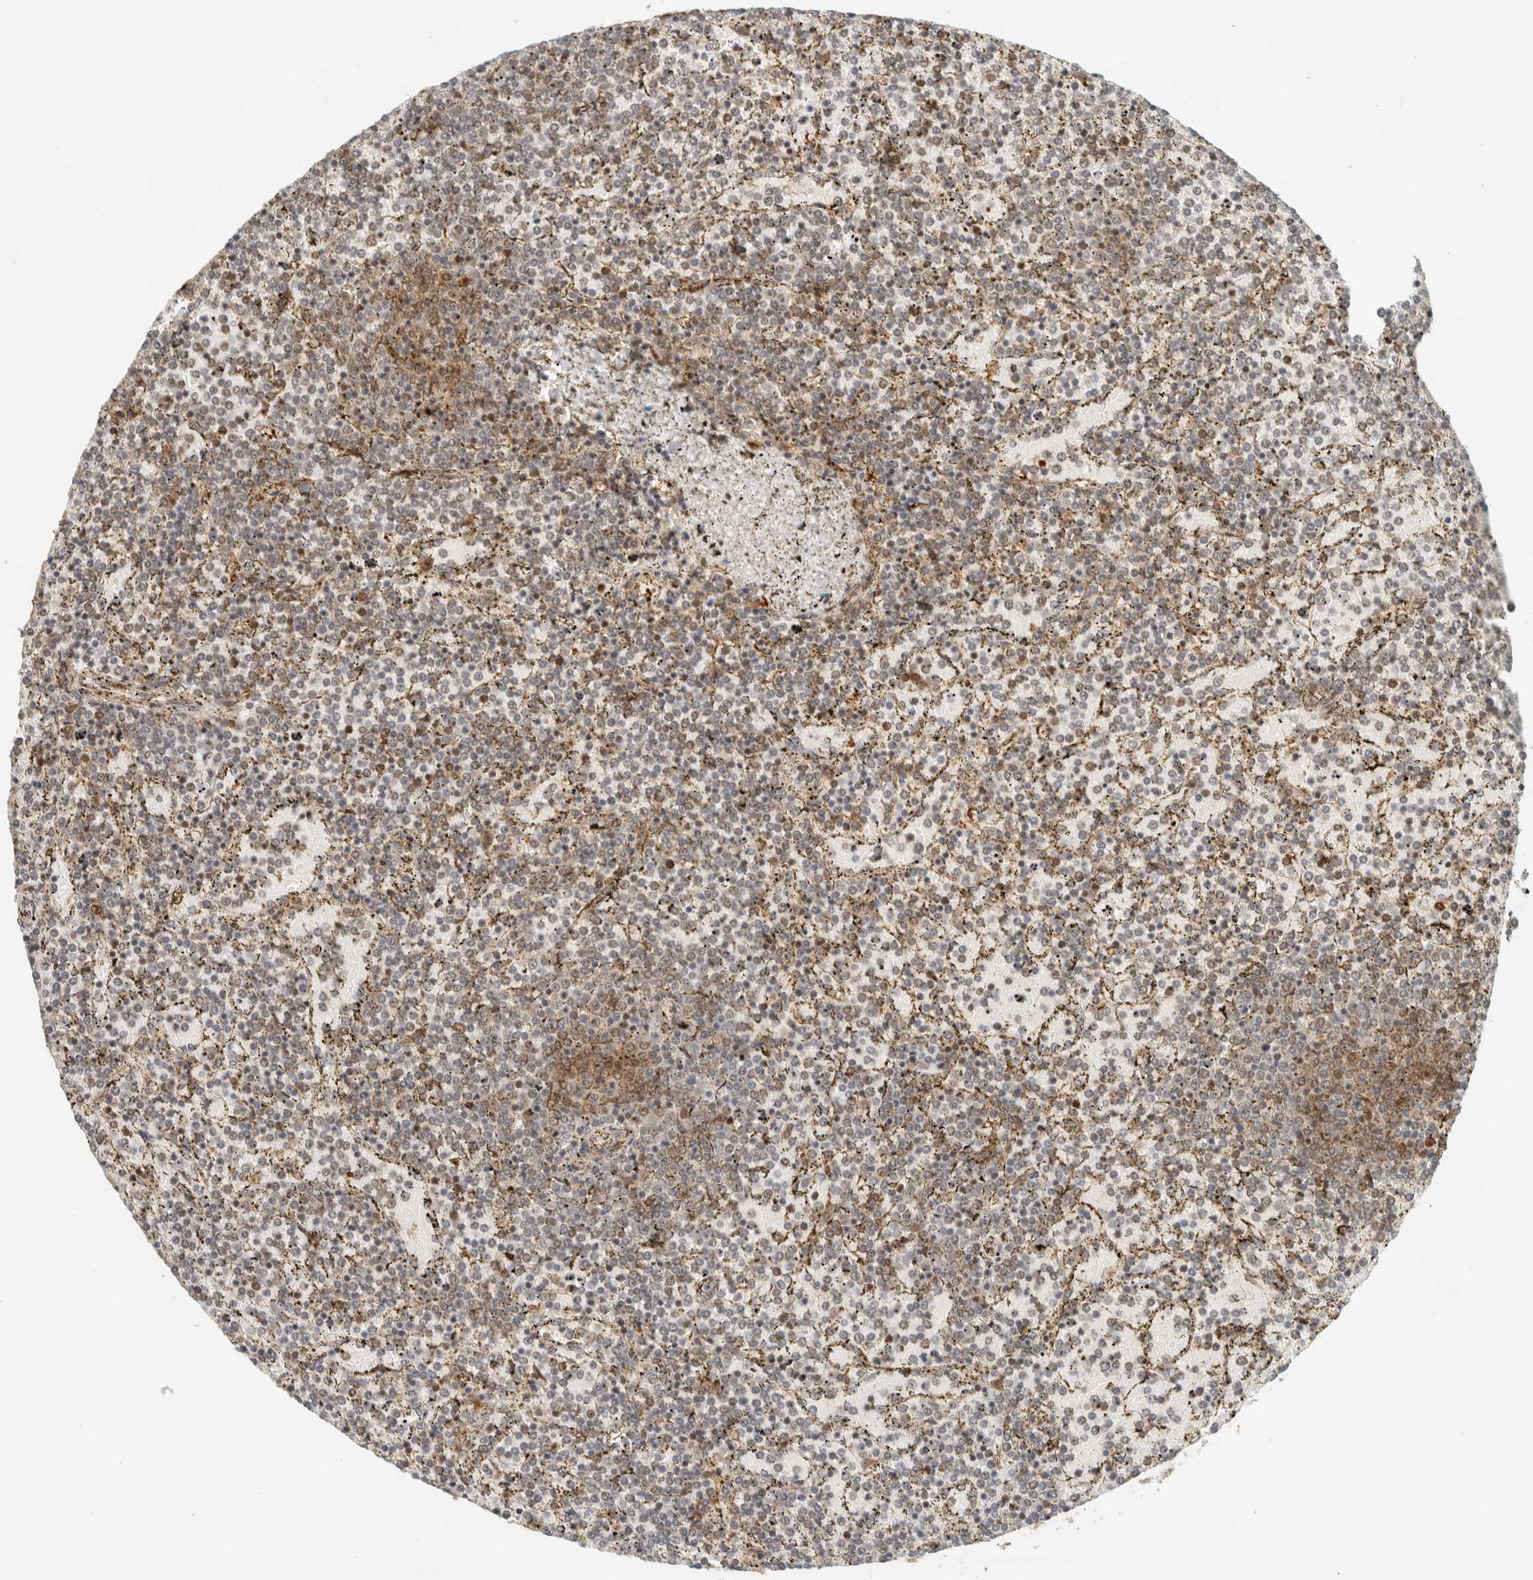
{"staining": {"intensity": "weak", "quantity": "25%-75%", "location": "nuclear"}, "tissue": "lymphoma", "cell_type": "Tumor cells", "image_type": "cancer", "snomed": [{"axis": "morphology", "description": "Malignant lymphoma, non-Hodgkin's type, Low grade"}, {"axis": "topography", "description": "Spleen"}], "caption": "A brown stain shows weak nuclear expression of a protein in lymphoma tumor cells.", "gene": "SIK1", "patient": {"sex": "female", "age": 77}}